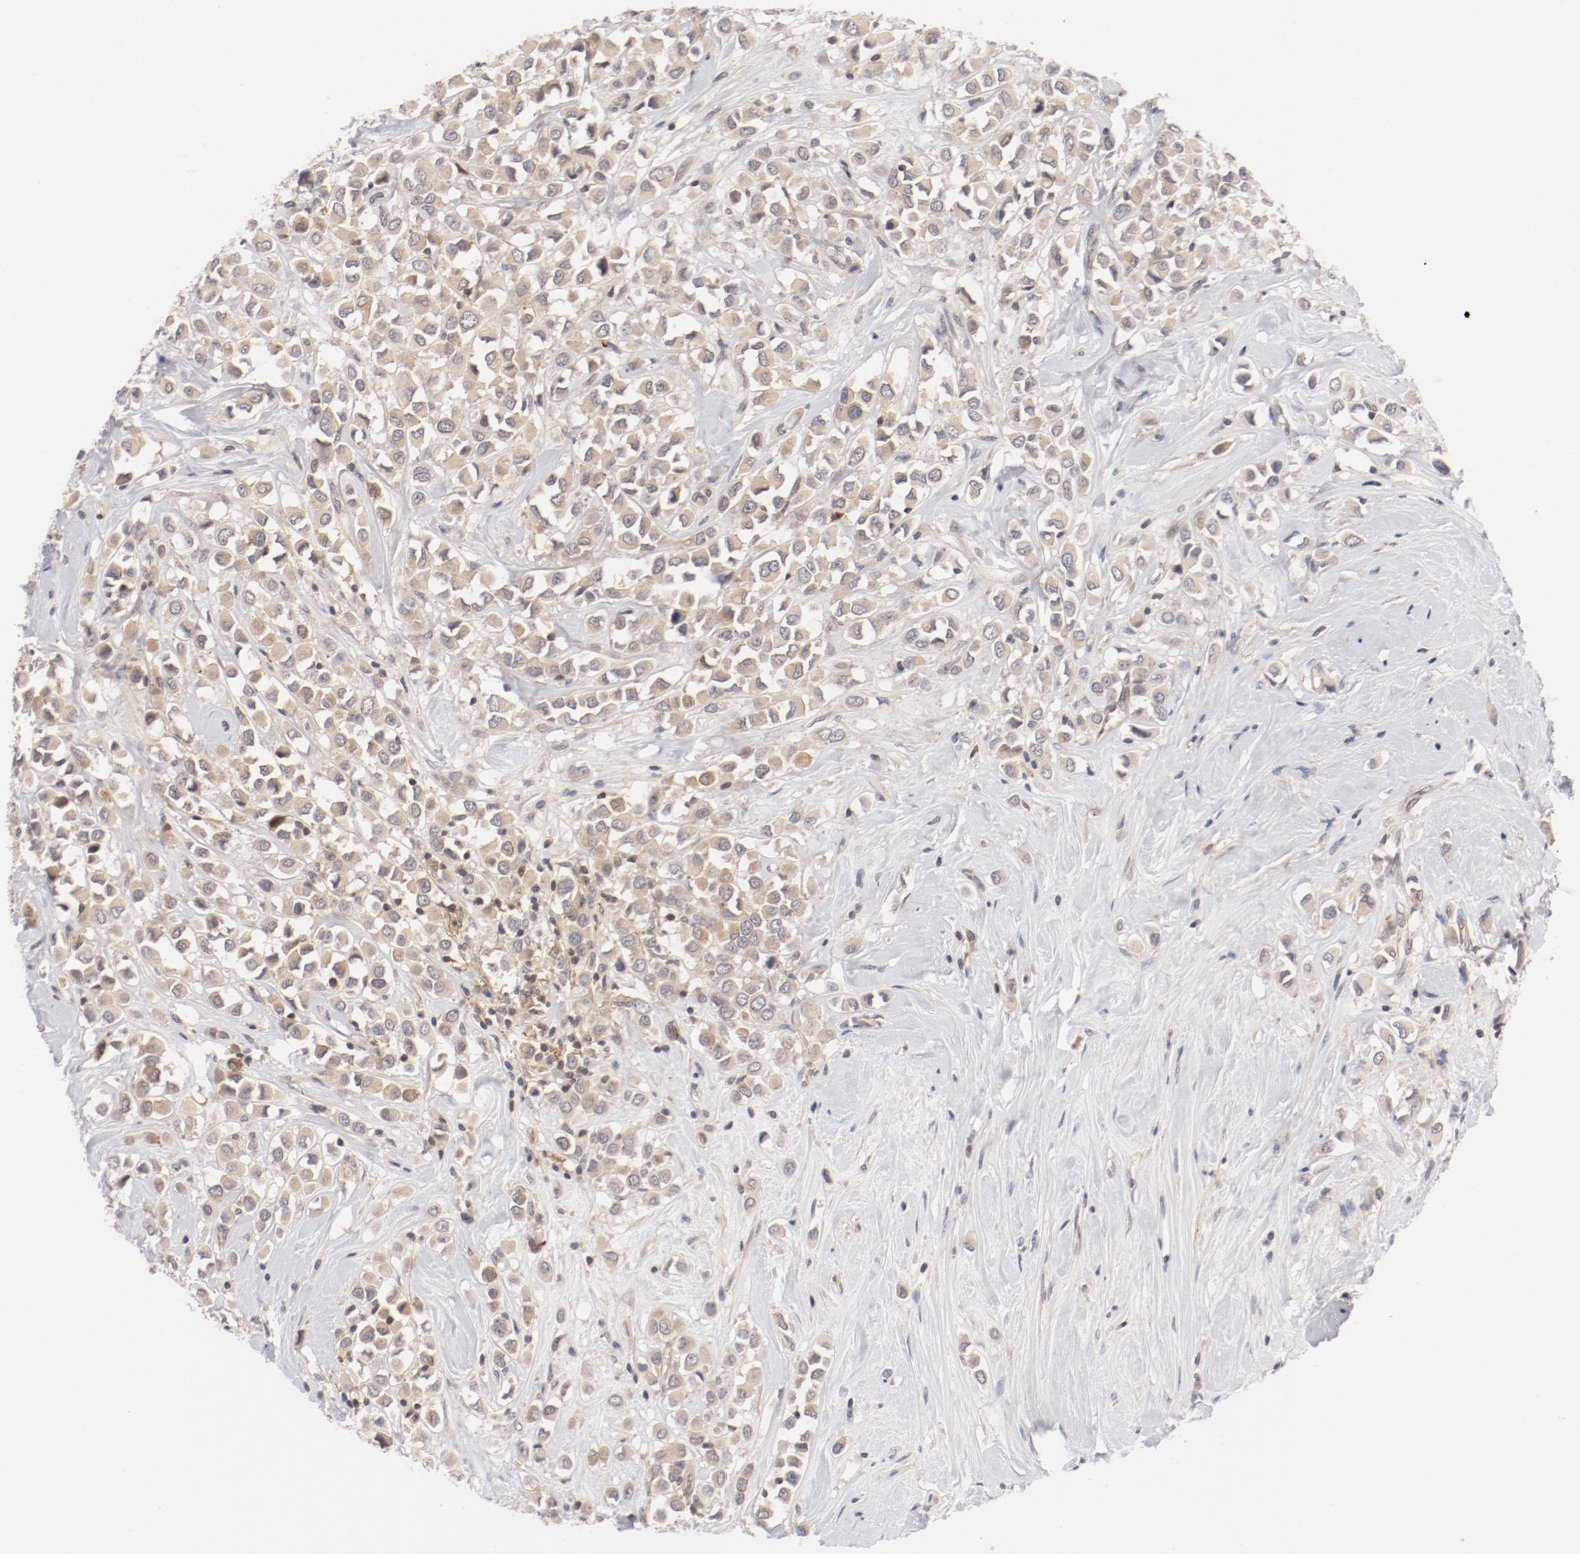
{"staining": {"intensity": "weak", "quantity": ">75%", "location": "cytoplasmic/membranous"}, "tissue": "breast cancer", "cell_type": "Tumor cells", "image_type": "cancer", "snomed": [{"axis": "morphology", "description": "Duct carcinoma"}, {"axis": "topography", "description": "Breast"}], "caption": "A low amount of weak cytoplasmic/membranous staining is identified in approximately >75% of tumor cells in infiltrating ductal carcinoma (breast) tissue.", "gene": "ZNF267", "patient": {"sex": "female", "age": 61}}